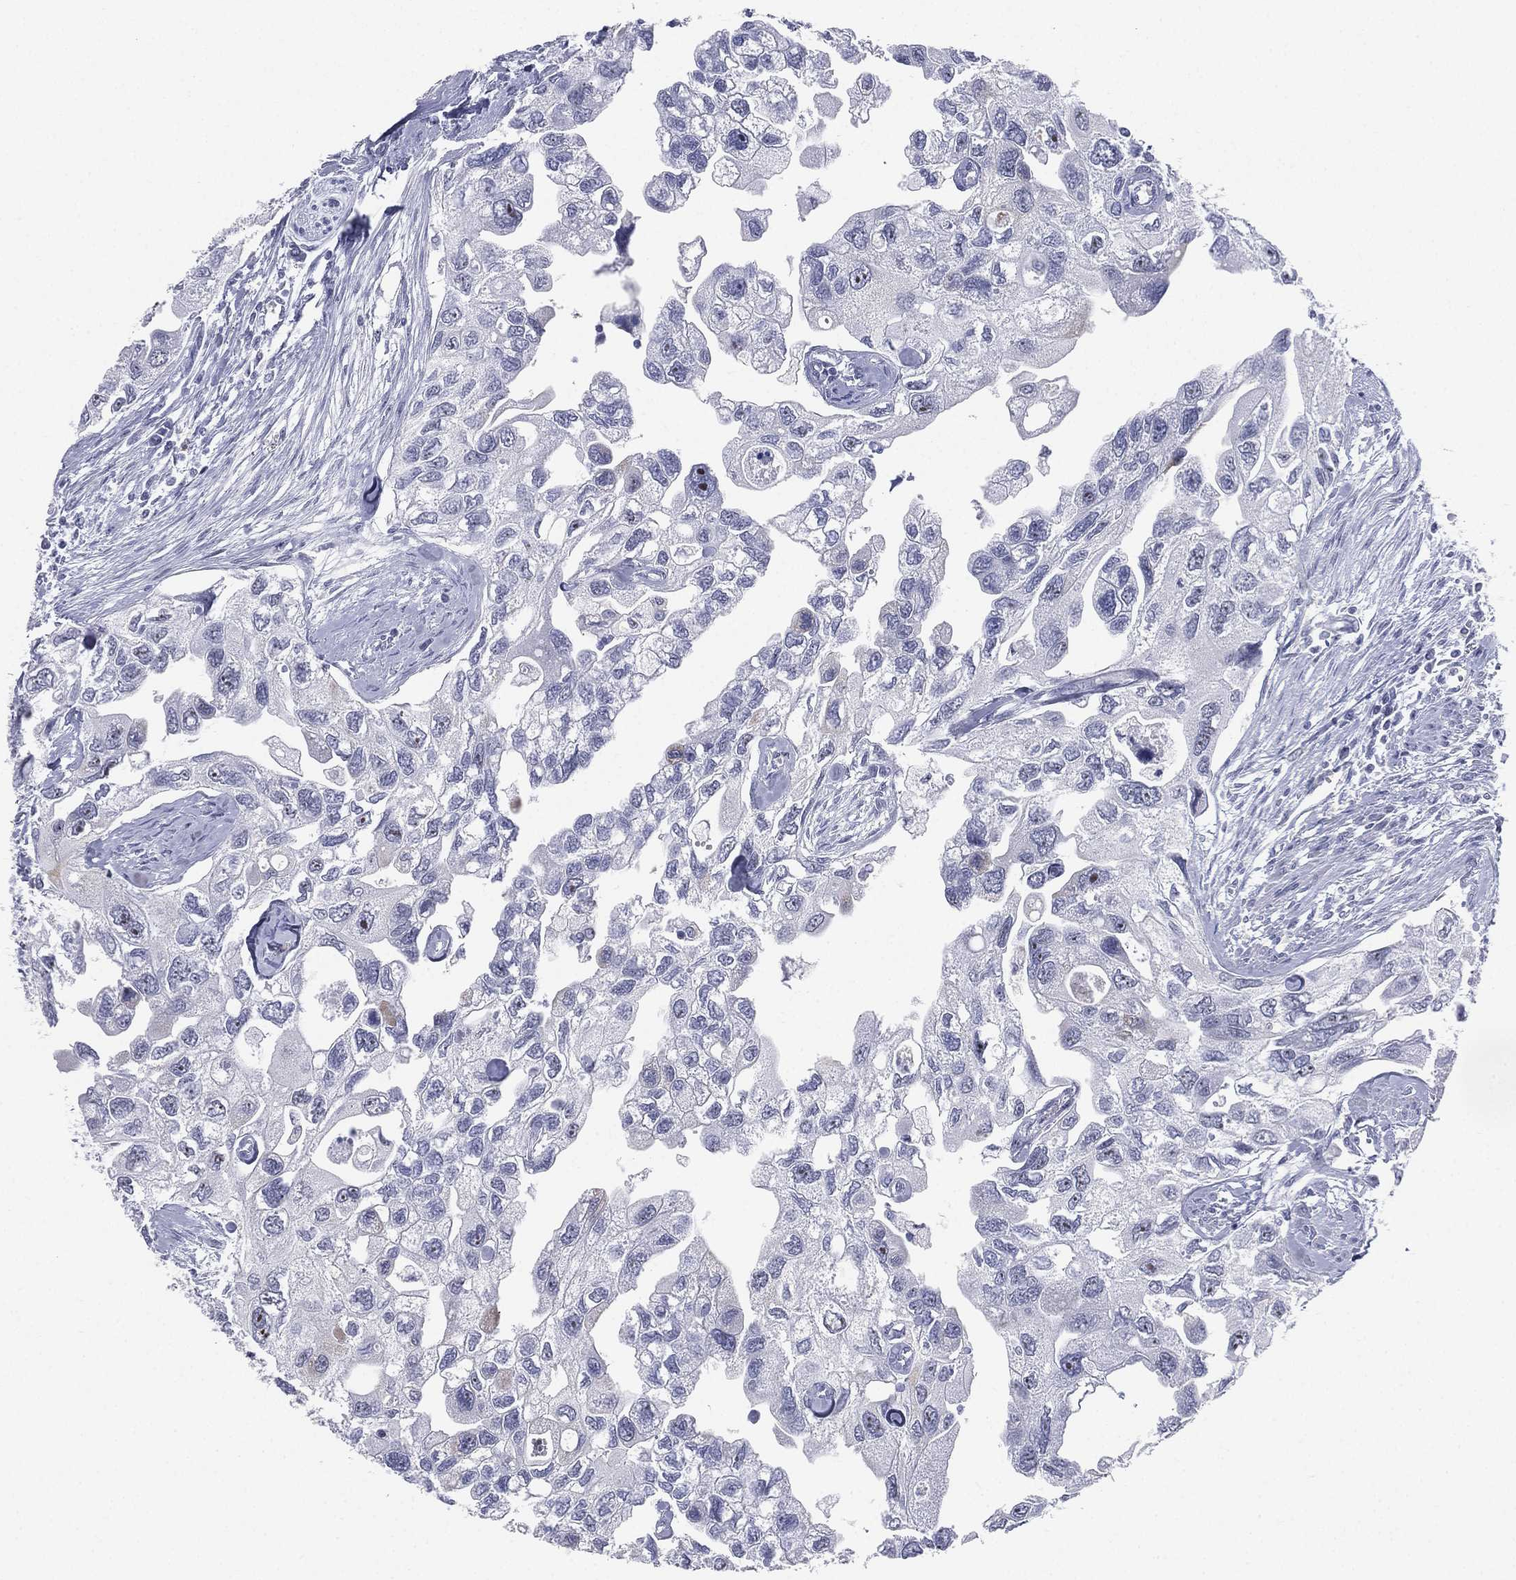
{"staining": {"intensity": "negative", "quantity": "none", "location": "none"}, "tissue": "urothelial cancer", "cell_type": "Tumor cells", "image_type": "cancer", "snomed": [{"axis": "morphology", "description": "Urothelial carcinoma, High grade"}, {"axis": "topography", "description": "Urinary bladder"}], "caption": "A histopathology image of urothelial carcinoma (high-grade) stained for a protein exhibits no brown staining in tumor cells.", "gene": "CD22", "patient": {"sex": "male", "age": 59}}